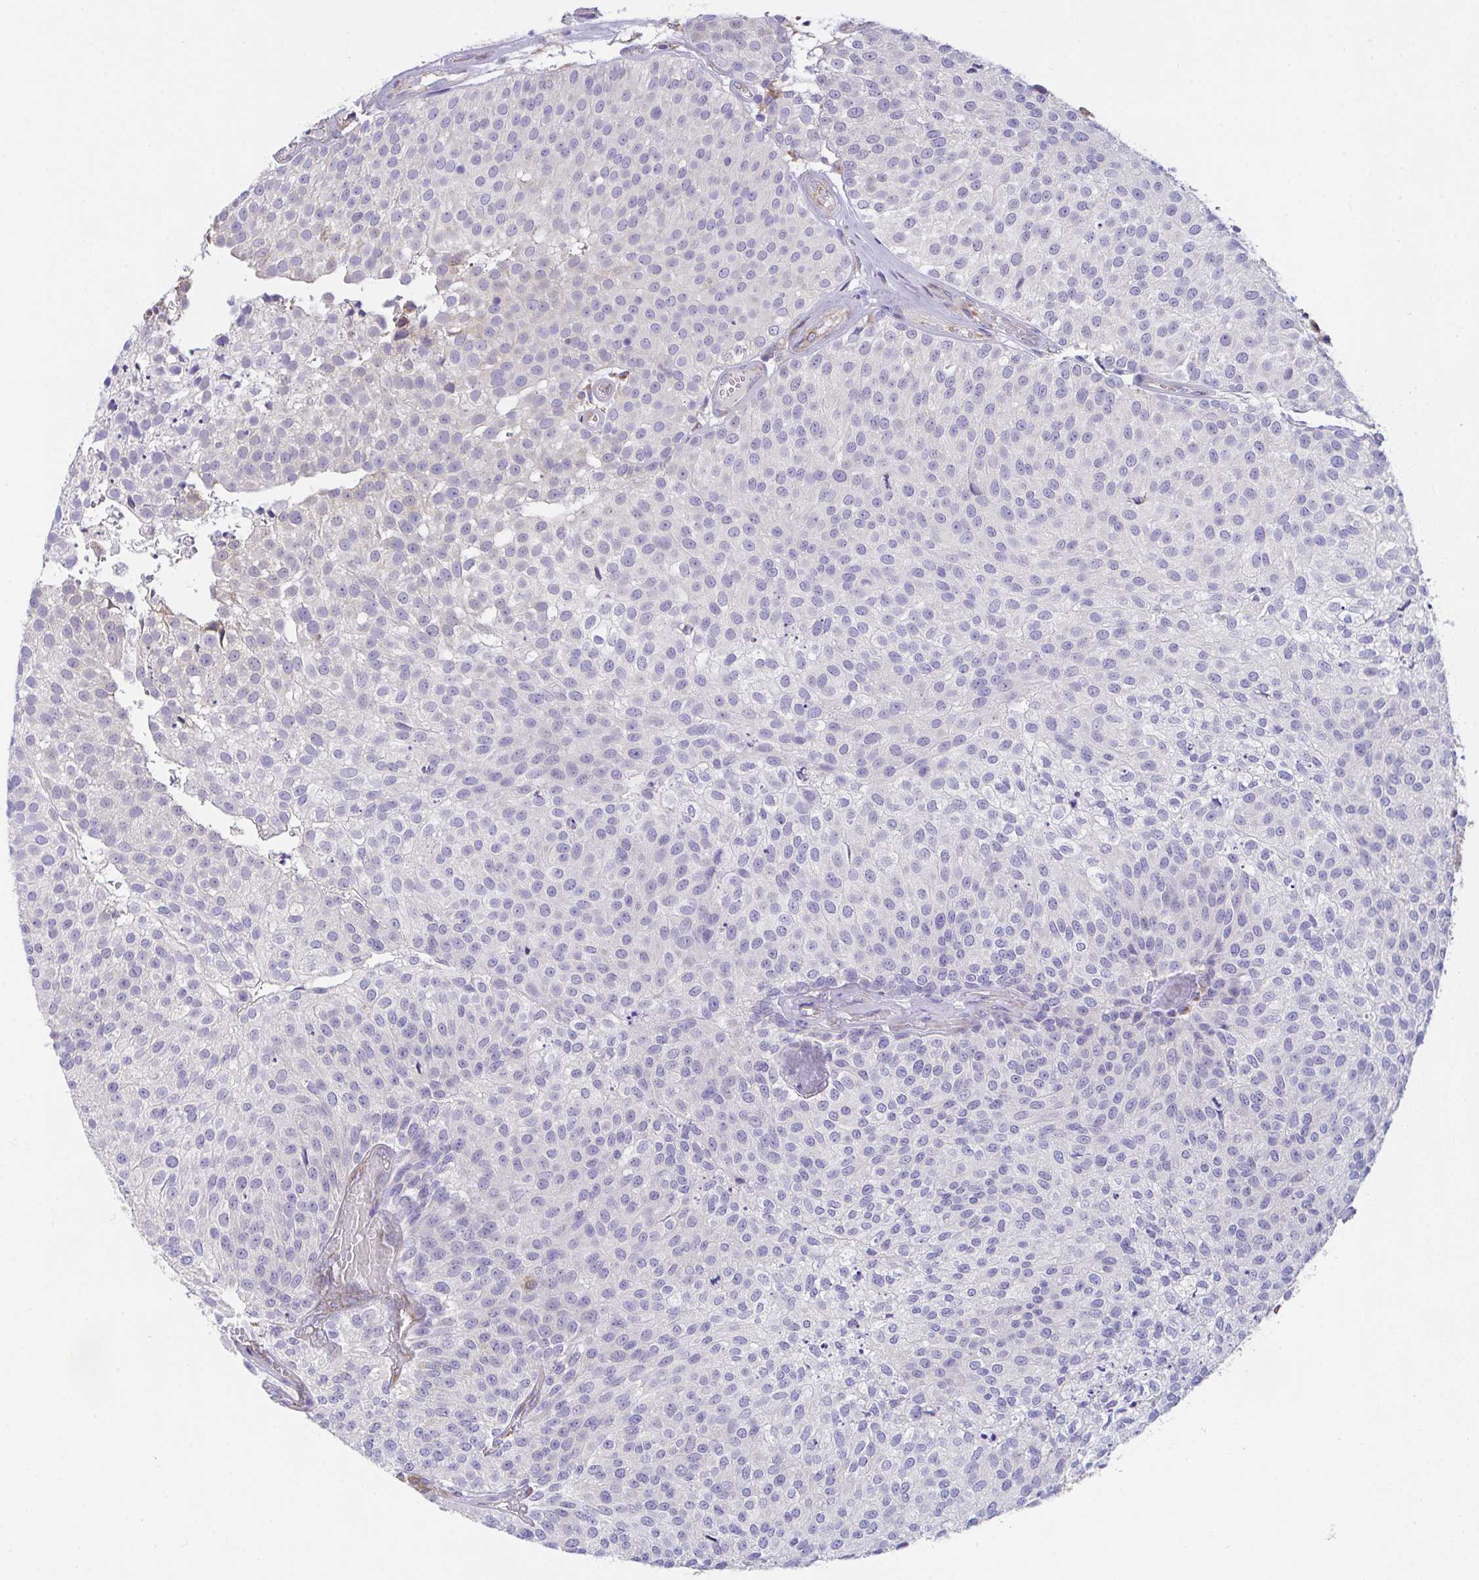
{"staining": {"intensity": "moderate", "quantity": "25%-75%", "location": "cytoplasmic/membranous"}, "tissue": "urothelial cancer", "cell_type": "Tumor cells", "image_type": "cancer", "snomed": [{"axis": "morphology", "description": "Urothelial carcinoma, Low grade"}, {"axis": "topography", "description": "Urinary bladder"}], "caption": "Urothelial carcinoma (low-grade) stained for a protein (brown) exhibits moderate cytoplasmic/membranous positive expression in about 25%-75% of tumor cells.", "gene": "MIA3", "patient": {"sex": "female", "age": 79}}